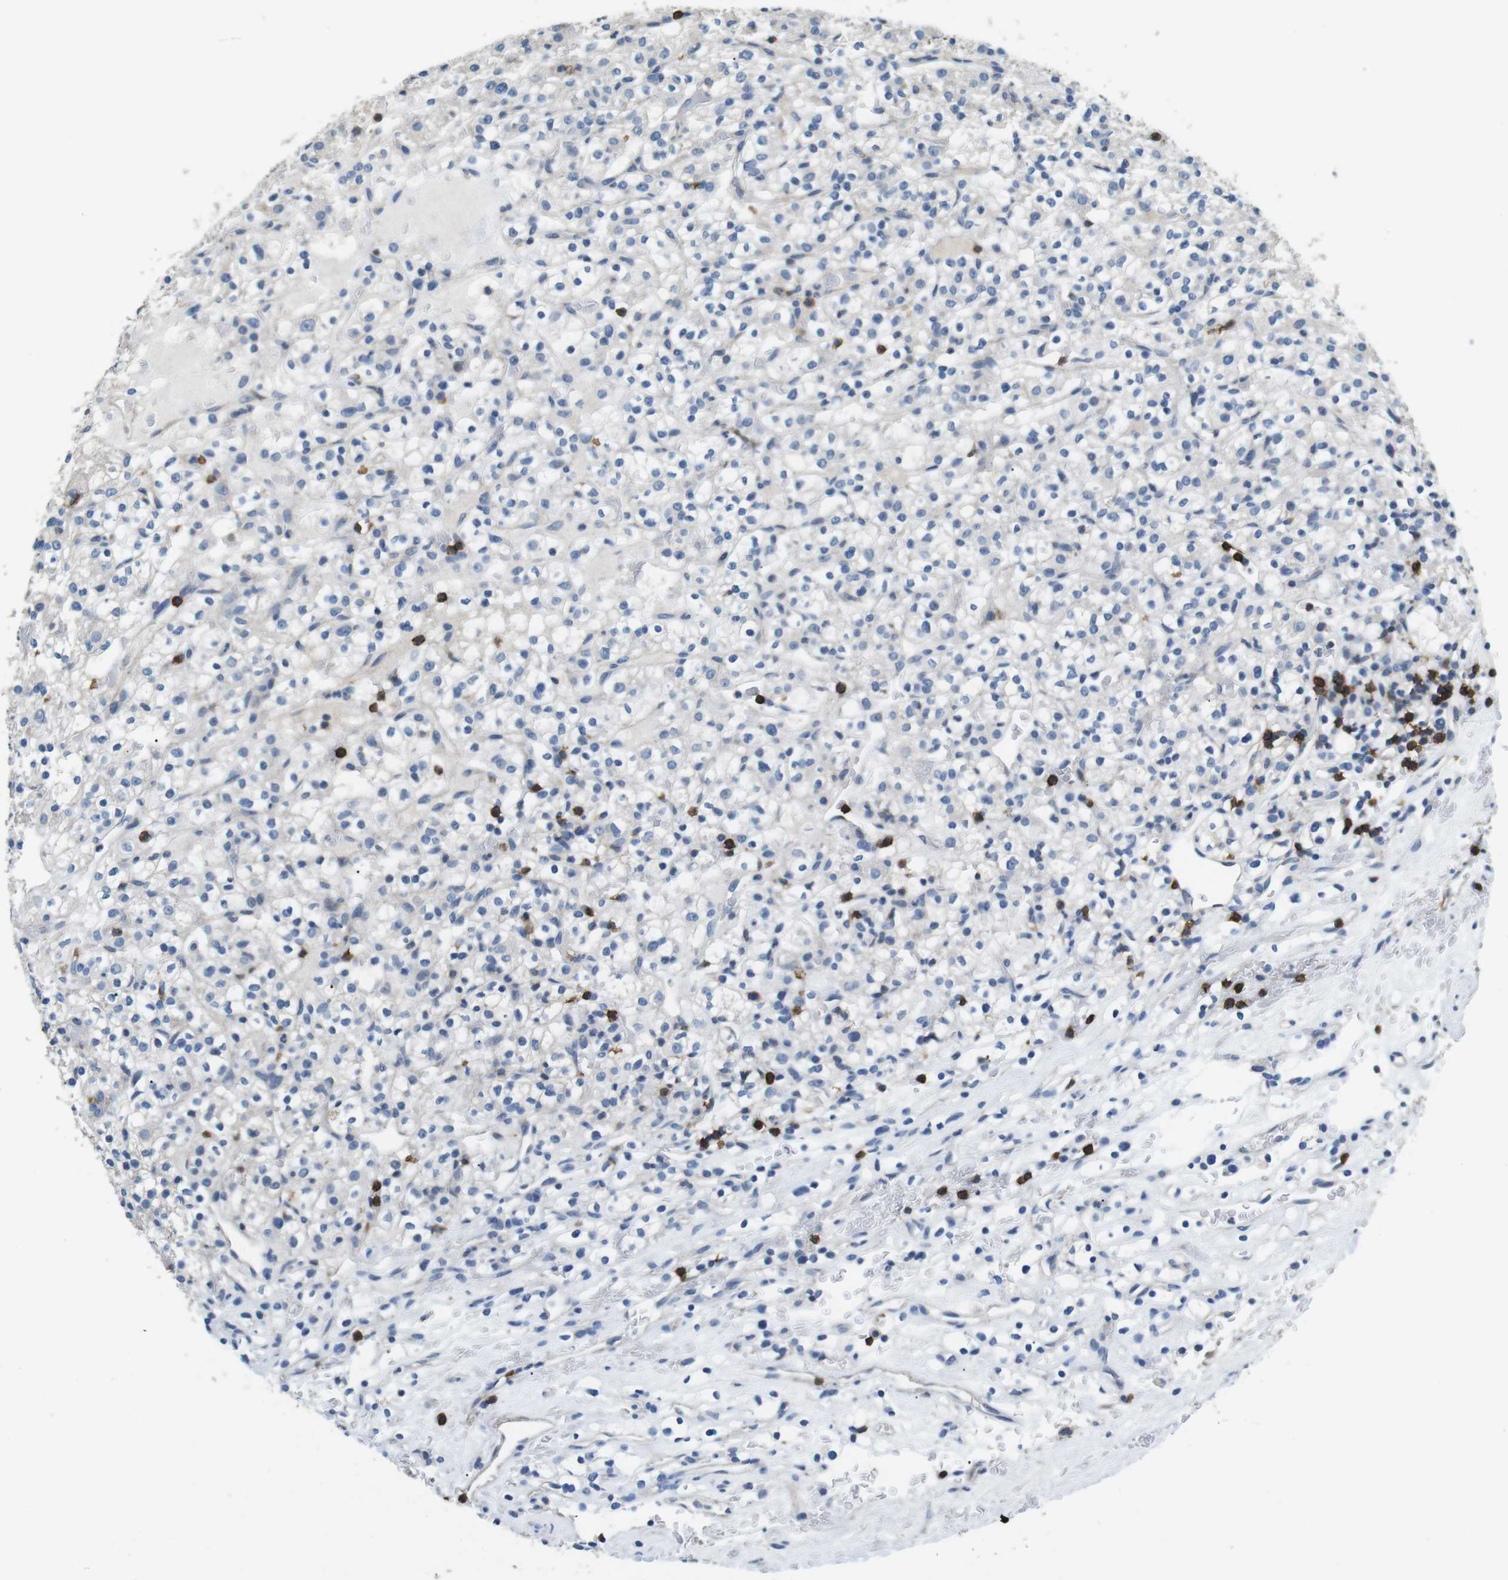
{"staining": {"intensity": "negative", "quantity": "none", "location": "none"}, "tissue": "renal cancer", "cell_type": "Tumor cells", "image_type": "cancer", "snomed": [{"axis": "morphology", "description": "Normal tissue, NOS"}, {"axis": "morphology", "description": "Adenocarcinoma, NOS"}, {"axis": "topography", "description": "Kidney"}], "caption": "Immunohistochemistry micrograph of human renal cancer stained for a protein (brown), which shows no positivity in tumor cells. Brightfield microscopy of immunohistochemistry (IHC) stained with DAB (brown) and hematoxylin (blue), captured at high magnification.", "gene": "CD6", "patient": {"sex": "female", "age": 72}}